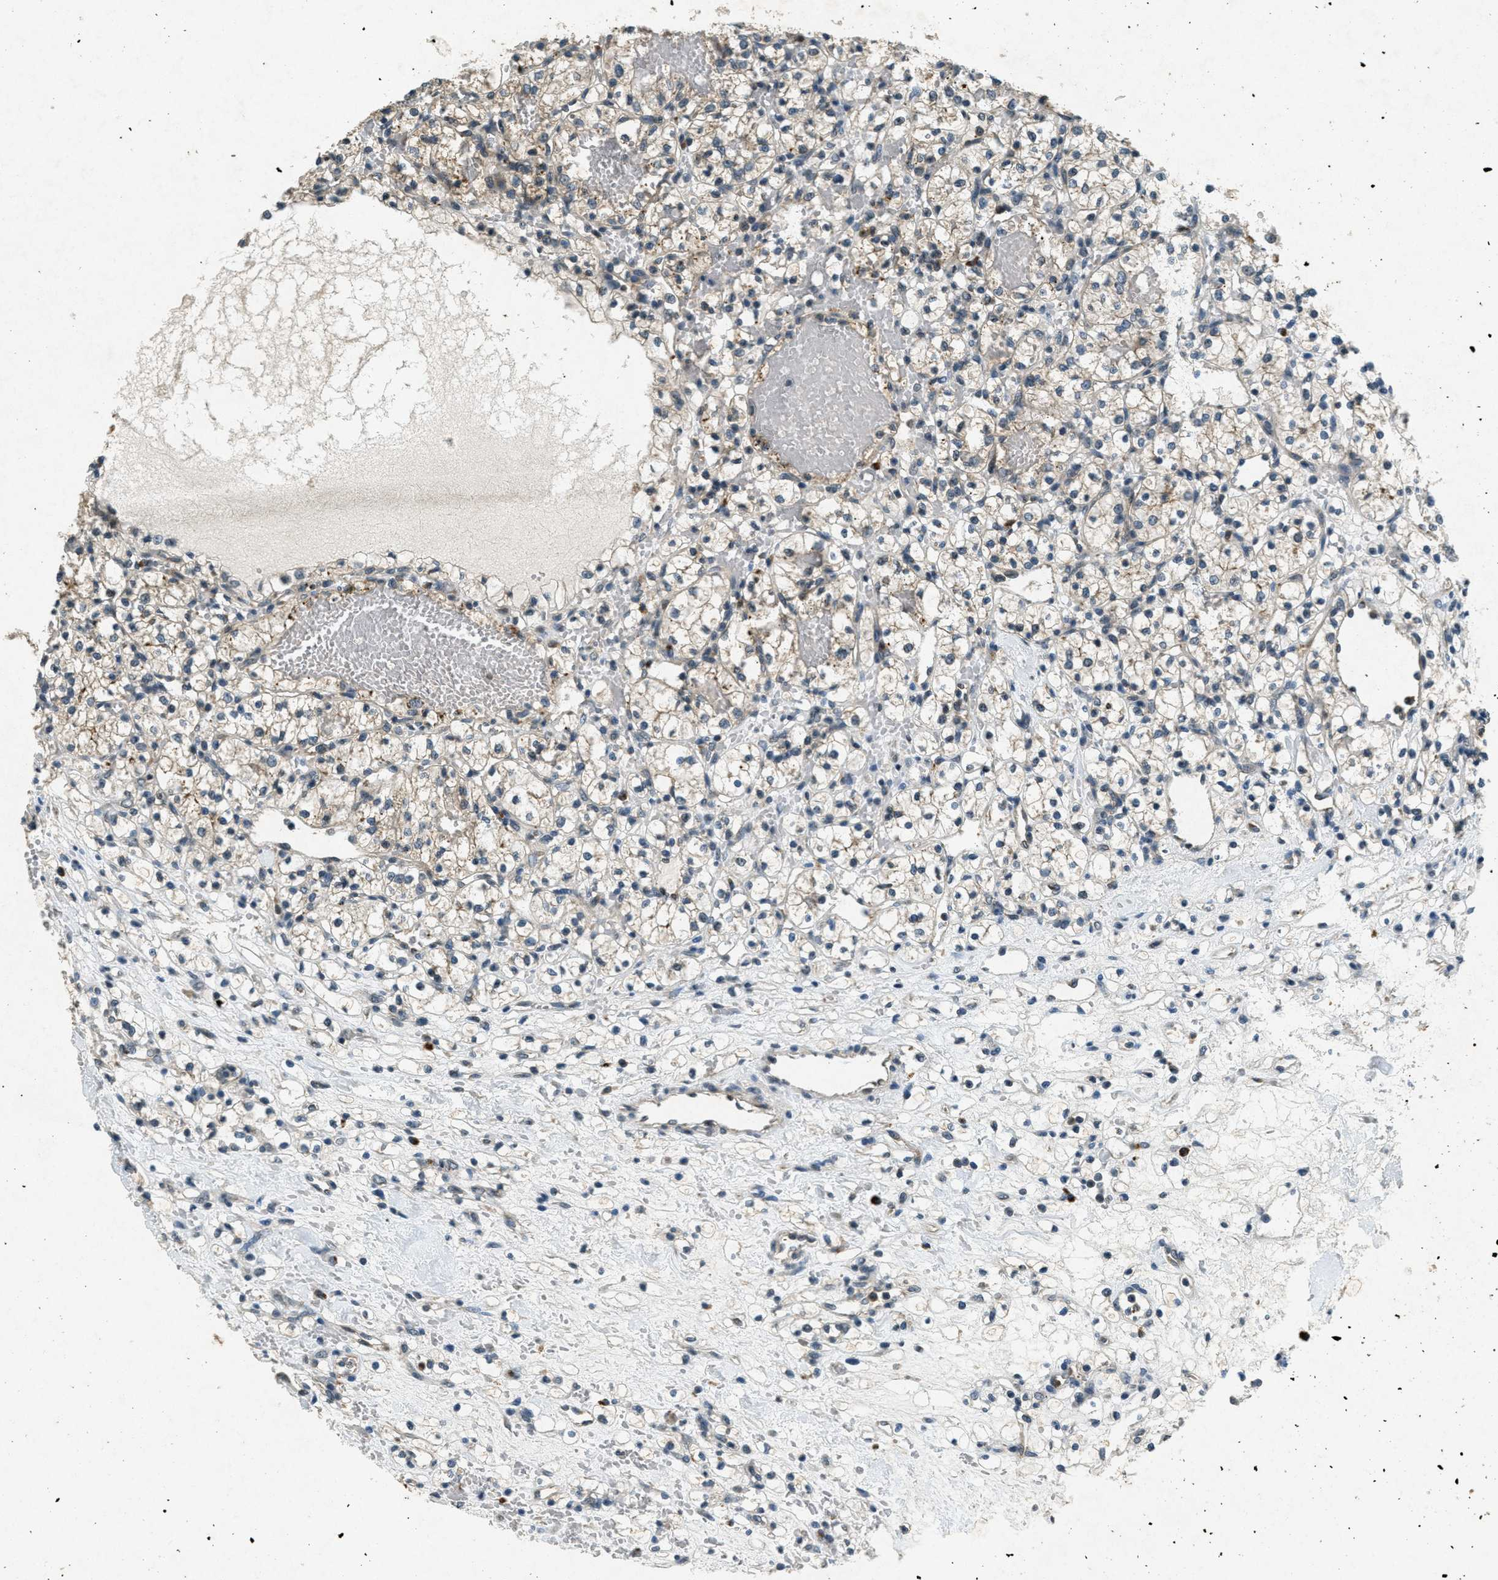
{"staining": {"intensity": "weak", "quantity": "<25%", "location": "cytoplasmic/membranous"}, "tissue": "renal cancer", "cell_type": "Tumor cells", "image_type": "cancer", "snomed": [{"axis": "morphology", "description": "Adenocarcinoma, NOS"}, {"axis": "topography", "description": "Kidney"}], "caption": "Photomicrograph shows no protein expression in tumor cells of renal cancer (adenocarcinoma) tissue.", "gene": "RAB3D", "patient": {"sex": "female", "age": 60}}